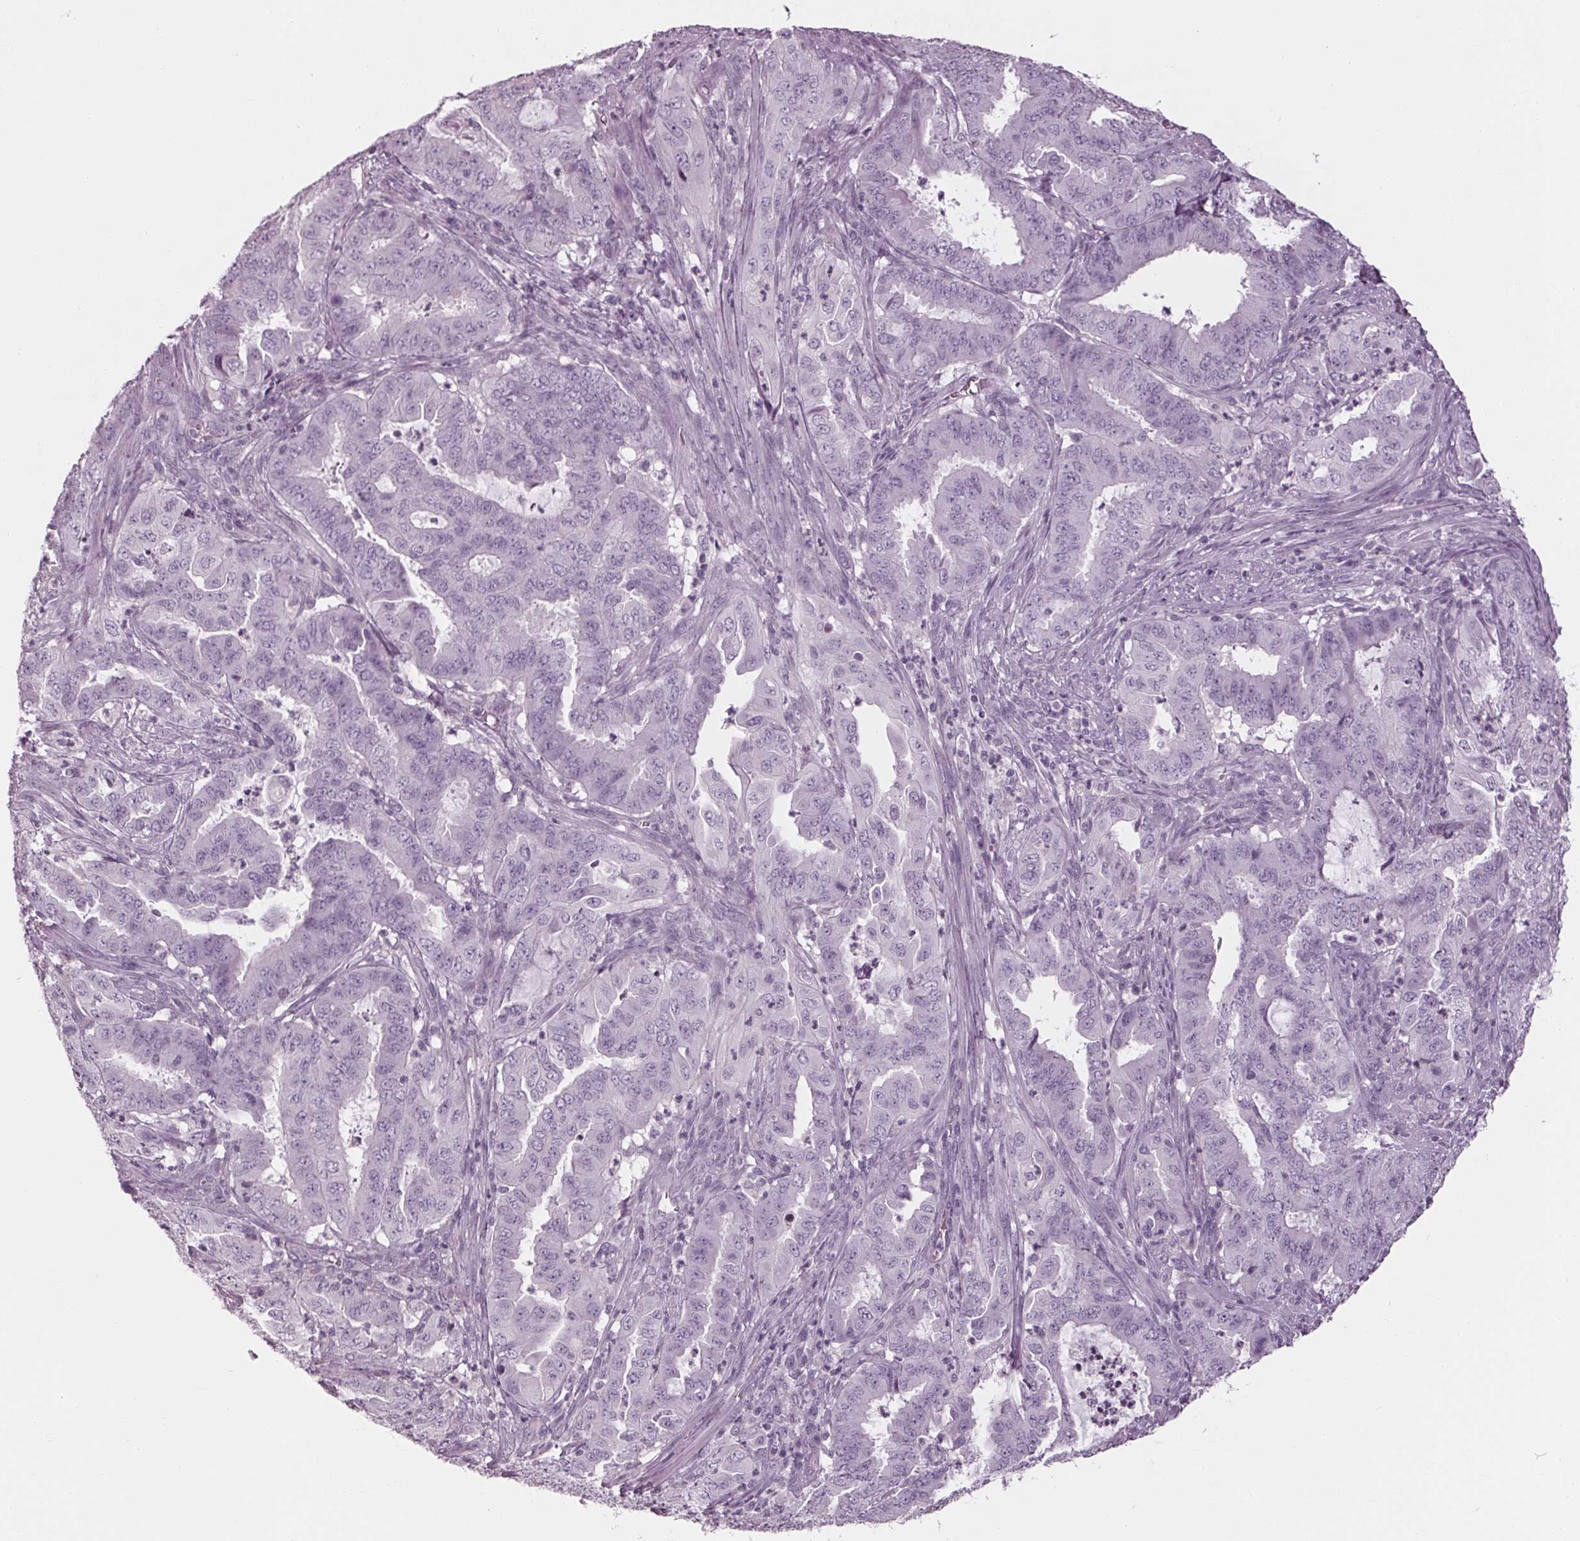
{"staining": {"intensity": "negative", "quantity": "none", "location": "none"}, "tissue": "endometrial cancer", "cell_type": "Tumor cells", "image_type": "cancer", "snomed": [{"axis": "morphology", "description": "Adenocarcinoma, NOS"}, {"axis": "topography", "description": "Endometrium"}], "caption": "The histopathology image exhibits no significant staining in tumor cells of endometrial adenocarcinoma.", "gene": "TNNC2", "patient": {"sex": "female", "age": 51}}